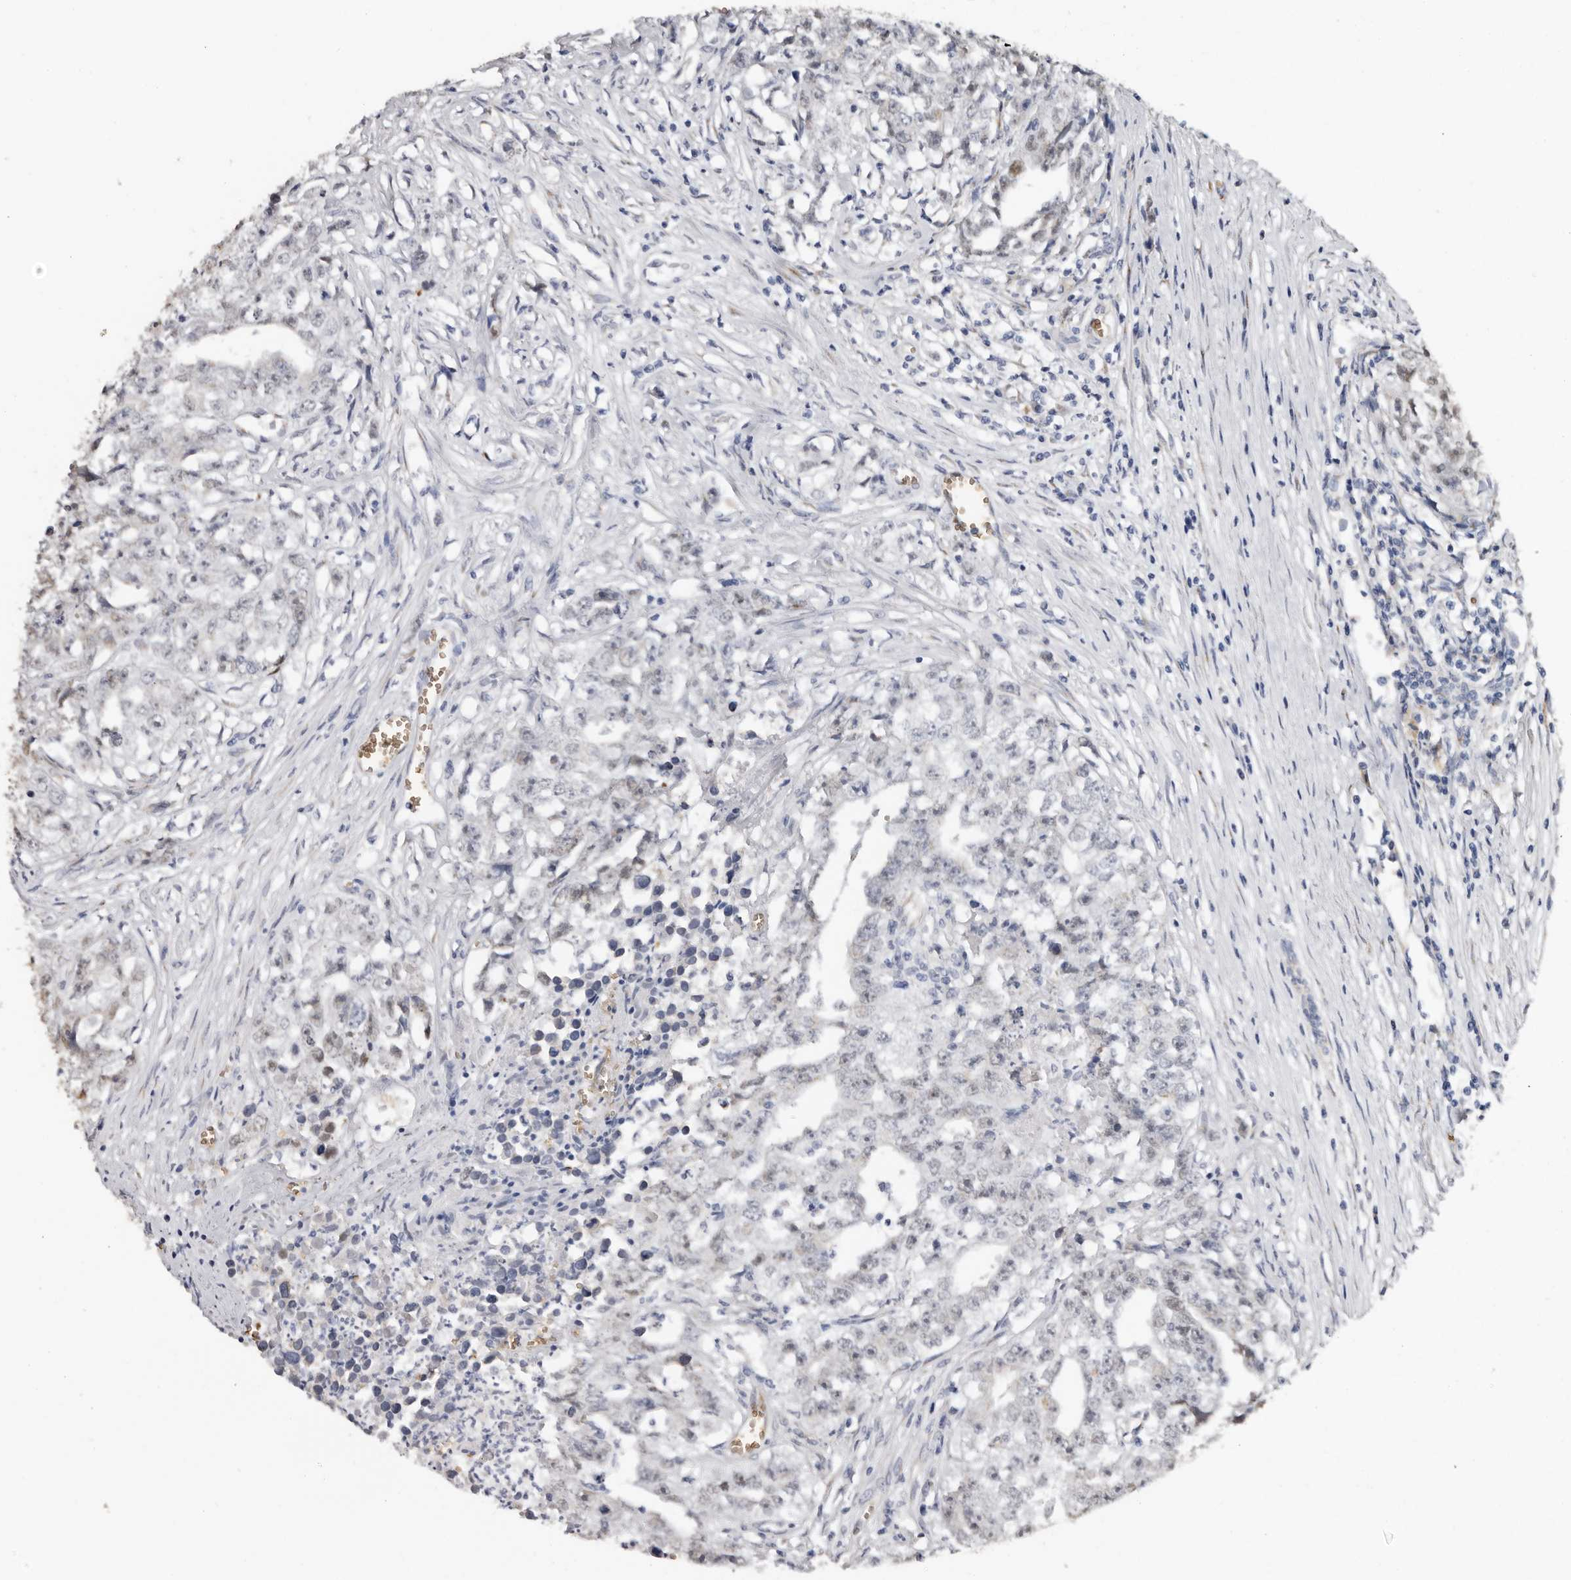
{"staining": {"intensity": "negative", "quantity": "none", "location": "none"}, "tissue": "testis cancer", "cell_type": "Tumor cells", "image_type": "cancer", "snomed": [{"axis": "morphology", "description": "Seminoma, NOS"}, {"axis": "morphology", "description": "Carcinoma, Embryonal, NOS"}, {"axis": "topography", "description": "Testis"}], "caption": "The IHC photomicrograph has no significant staining in tumor cells of testis cancer tissue.", "gene": "ENTREP1", "patient": {"sex": "male", "age": 43}}